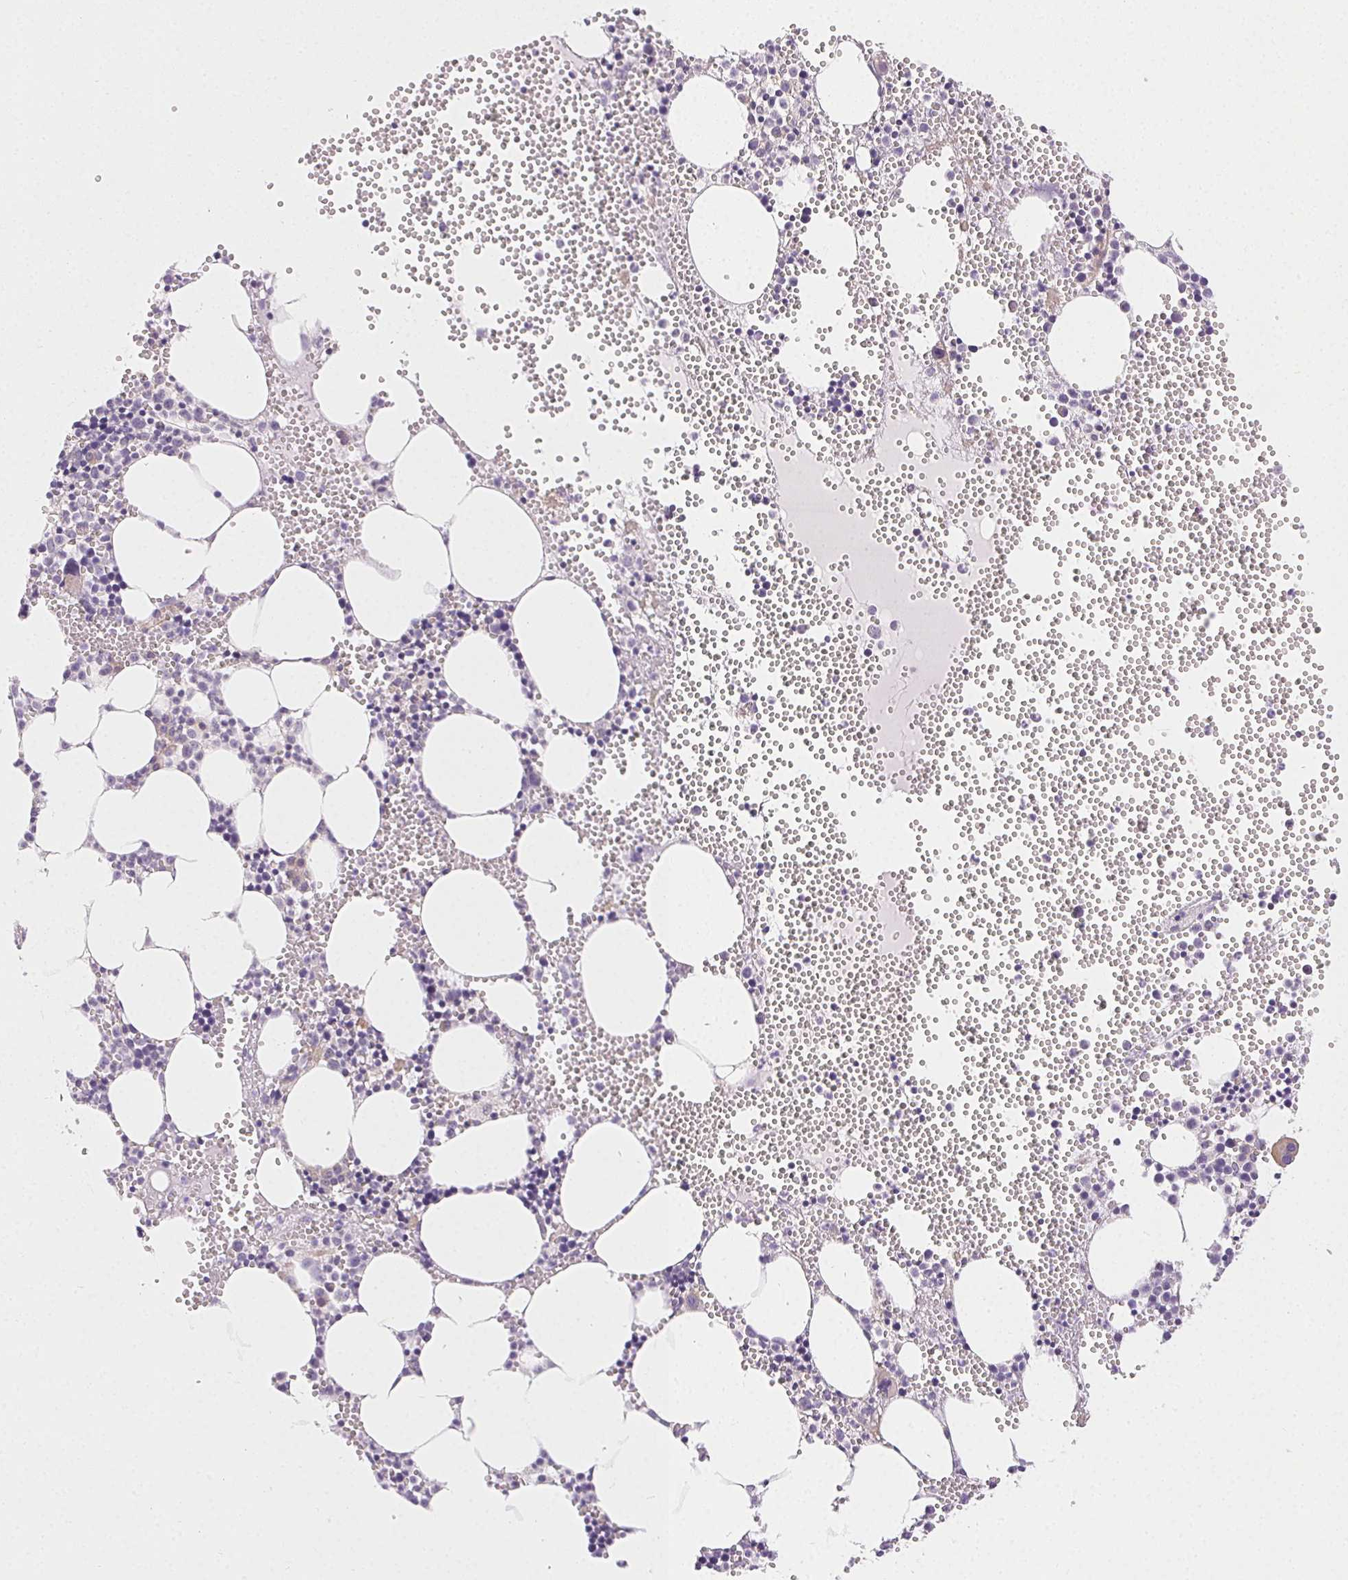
{"staining": {"intensity": "weak", "quantity": "<25%", "location": "cytoplasmic/membranous"}, "tissue": "bone marrow", "cell_type": "Hematopoietic cells", "image_type": "normal", "snomed": [{"axis": "morphology", "description": "Normal tissue, NOS"}, {"axis": "topography", "description": "Bone marrow"}], "caption": "Immunohistochemistry photomicrograph of normal bone marrow: bone marrow stained with DAB (3,3'-diaminobenzidine) exhibits no significant protein staining in hematopoietic cells. (DAB (3,3'-diaminobenzidine) immunohistochemistry, high magnification).", "gene": "CSN1S1", "patient": {"sex": "male", "age": 89}}